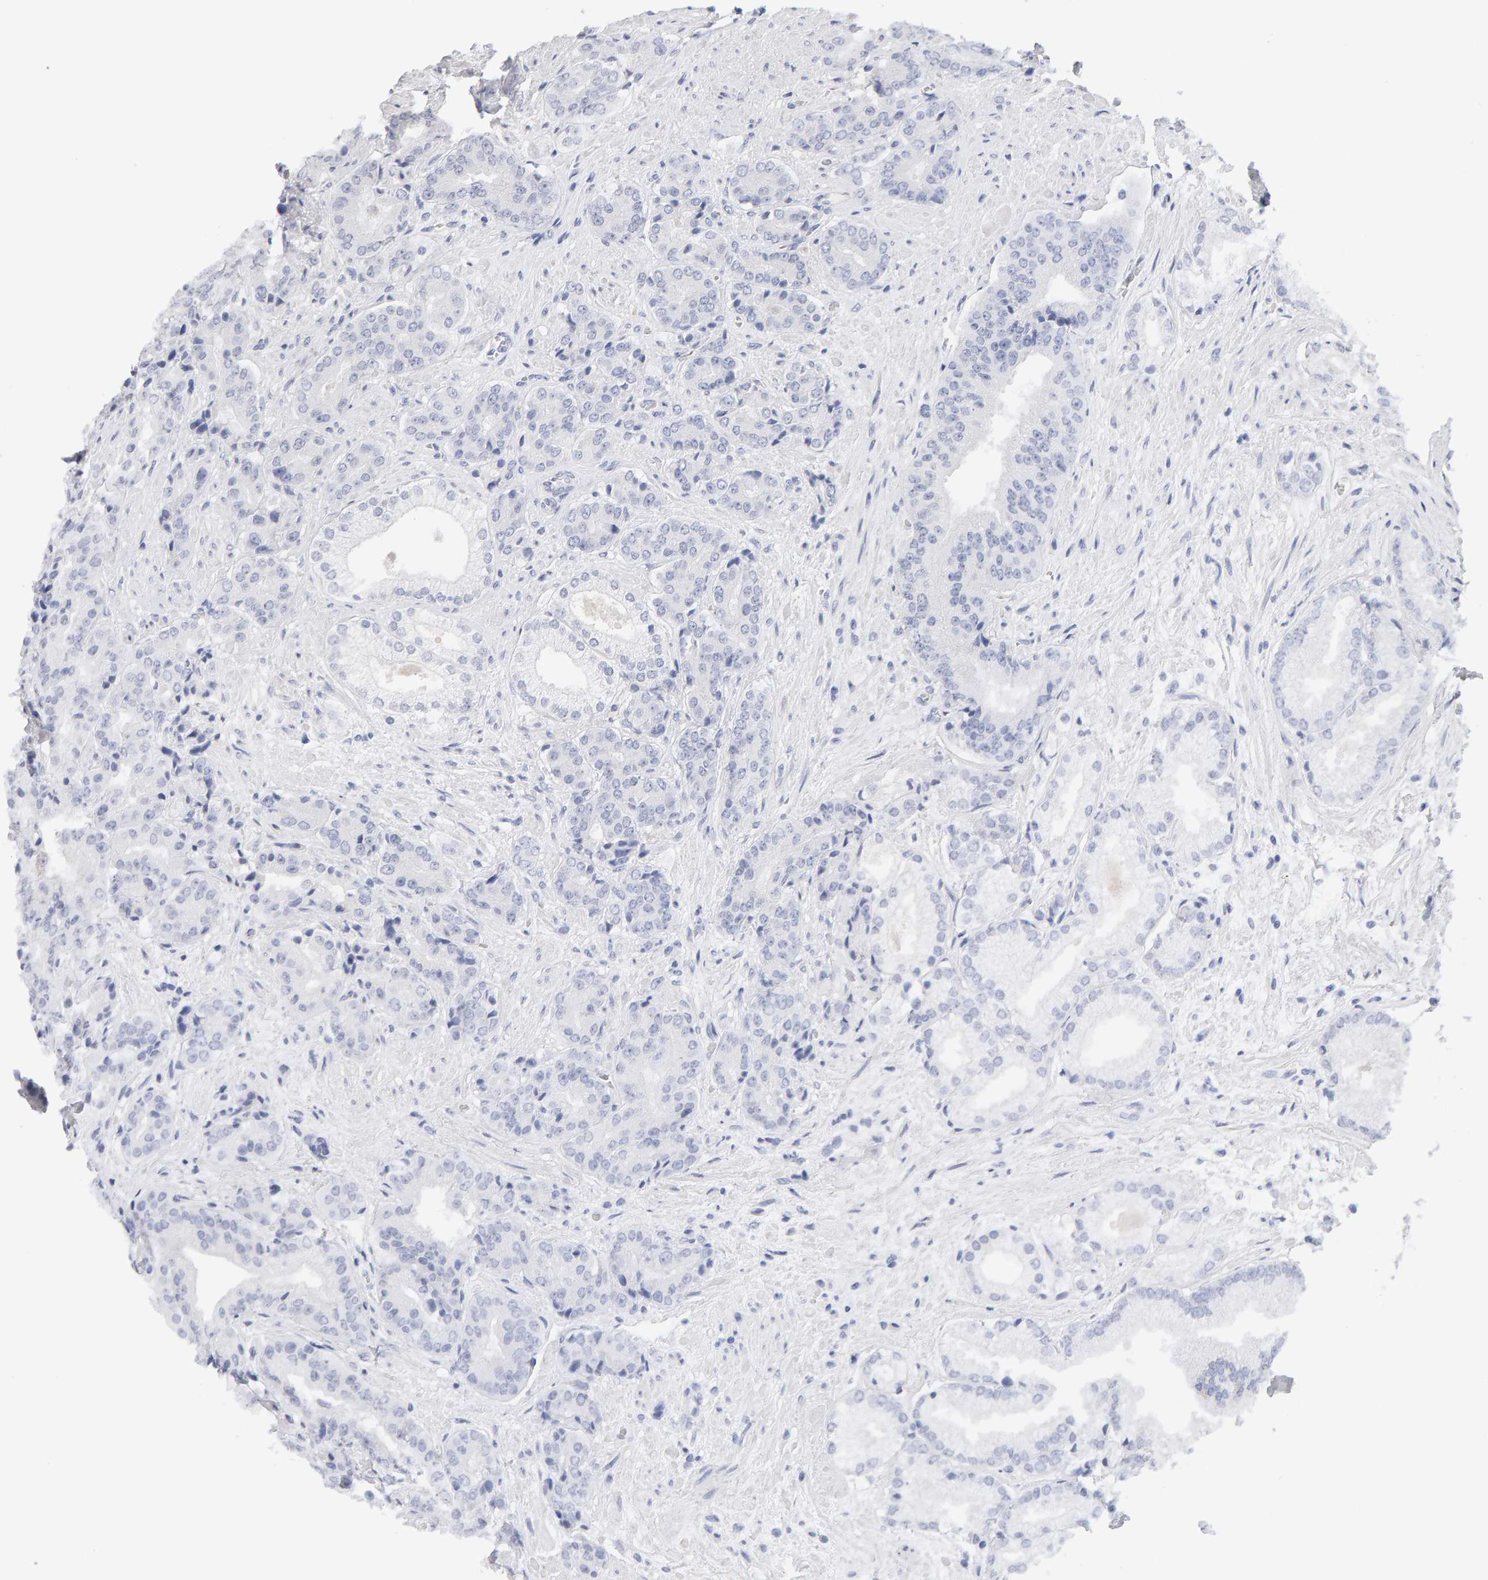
{"staining": {"intensity": "negative", "quantity": "none", "location": "none"}, "tissue": "prostate cancer", "cell_type": "Tumor cells", "image_type": "cancer", "snomed": [{"axis": "morphology", "description": "Adenocarcinoma, High grade"}, {"axis": "topography", "description": "Prostate"}], "caption": "Protein analysis of prostate cancer (adenocarcinoma (high-grade)) exhibits no significant staining in tumor cells.", "gene": "METRNL", "patient": {"sex": "male", "age": 71}}